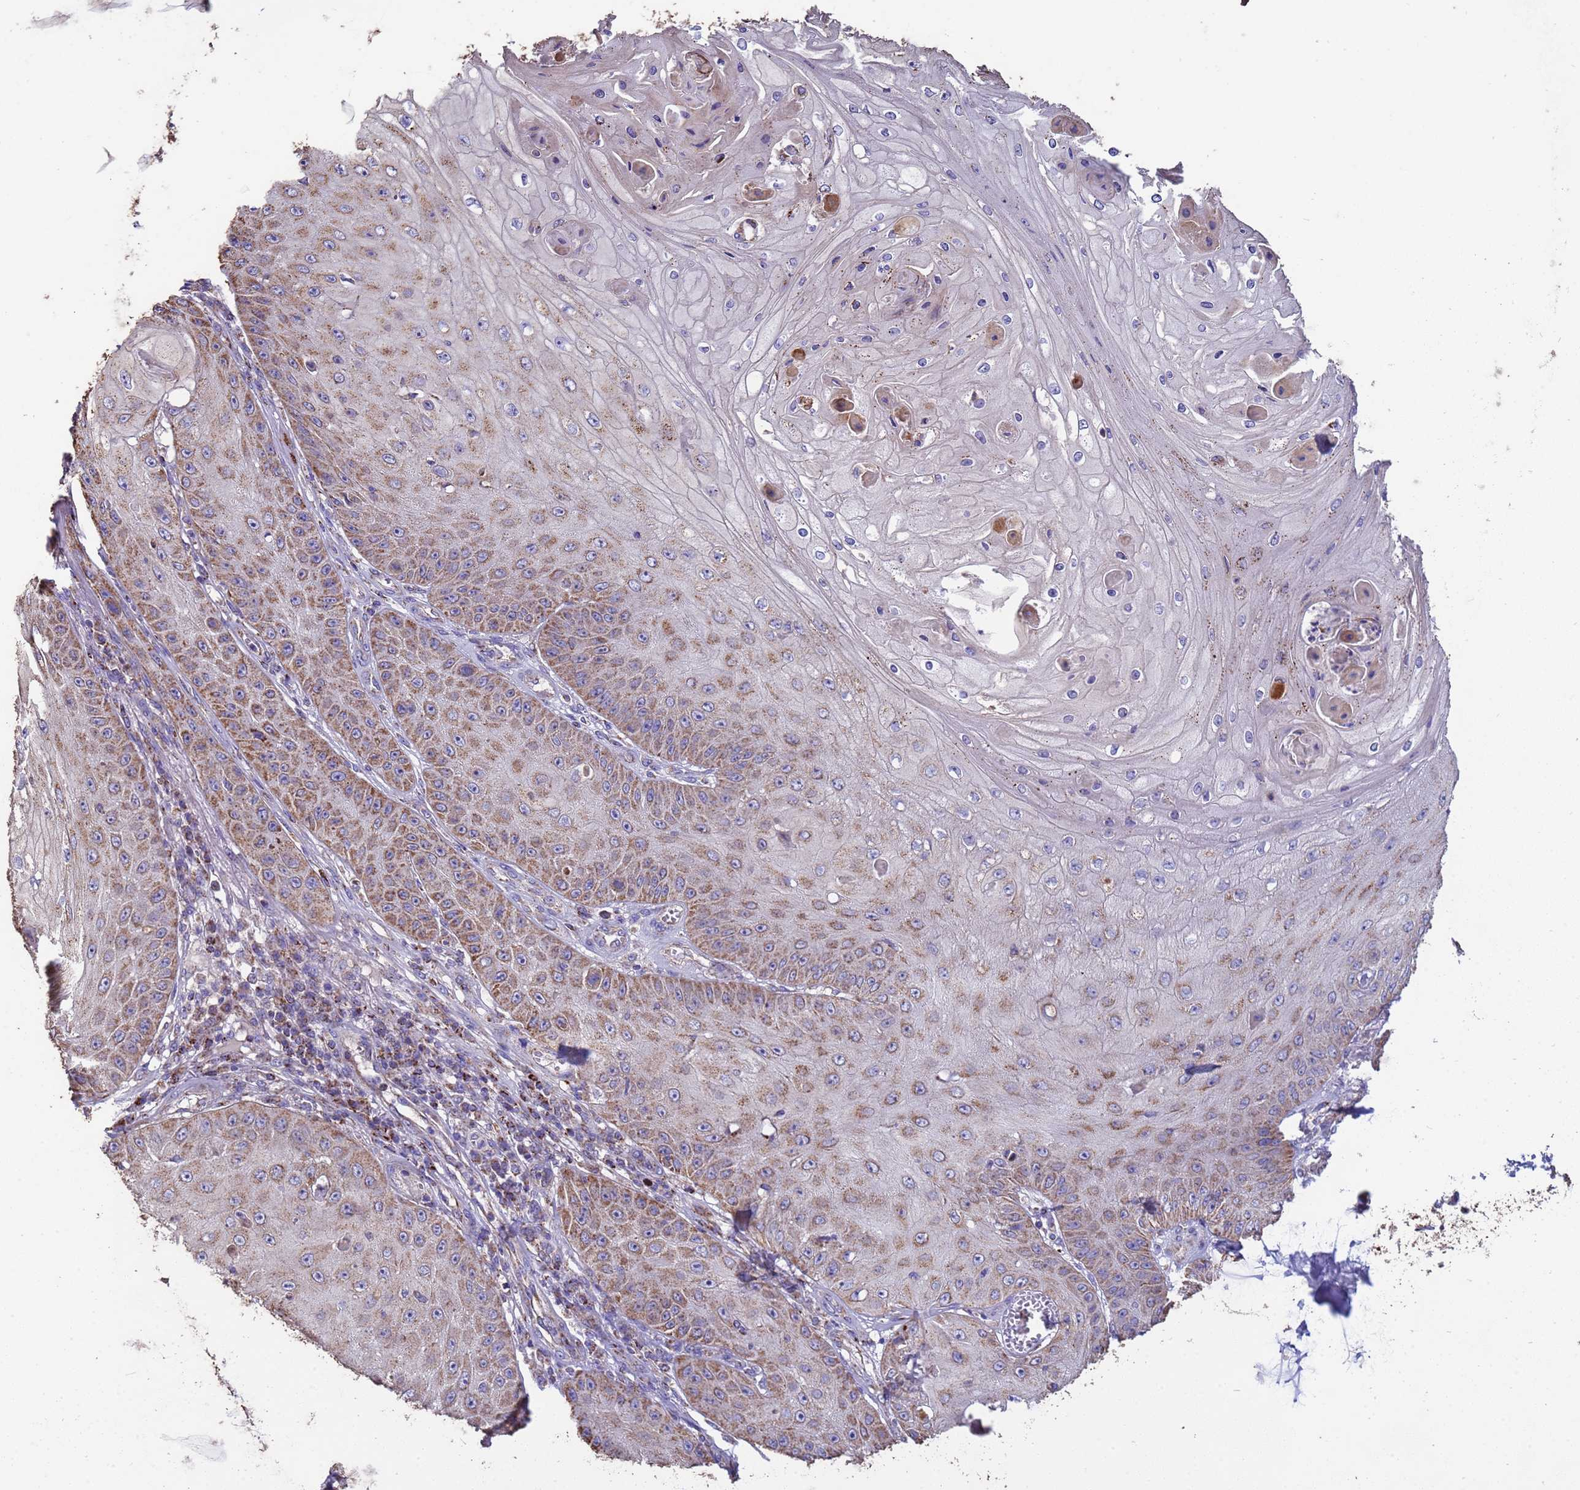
{"staining": {"intensity": "moderate", "quantity": ">75%", "location": "cytoplasmic/membranous"}, "tissue": "skin cancer", "cell_type": "Tumor cells", "image_type": "cancer", "snomed": [{"axis": "morphology", "description": "Squamous cell carcinoma, NOS"}, {"axis": "topography", "description": "Skin"}], "caption": "An image of human skin cancer stained for a protein displays moderate cytoplasmic/membranous brown staining in tumor cells. (Stains: DAB (3,3'-diaminobenzidine) in brown, nuclei in blue, Microscopy: brightfield microscopy at high magnification).", "gene": "ZNFX1", "patient": {"sex": "male", "age": 70}}